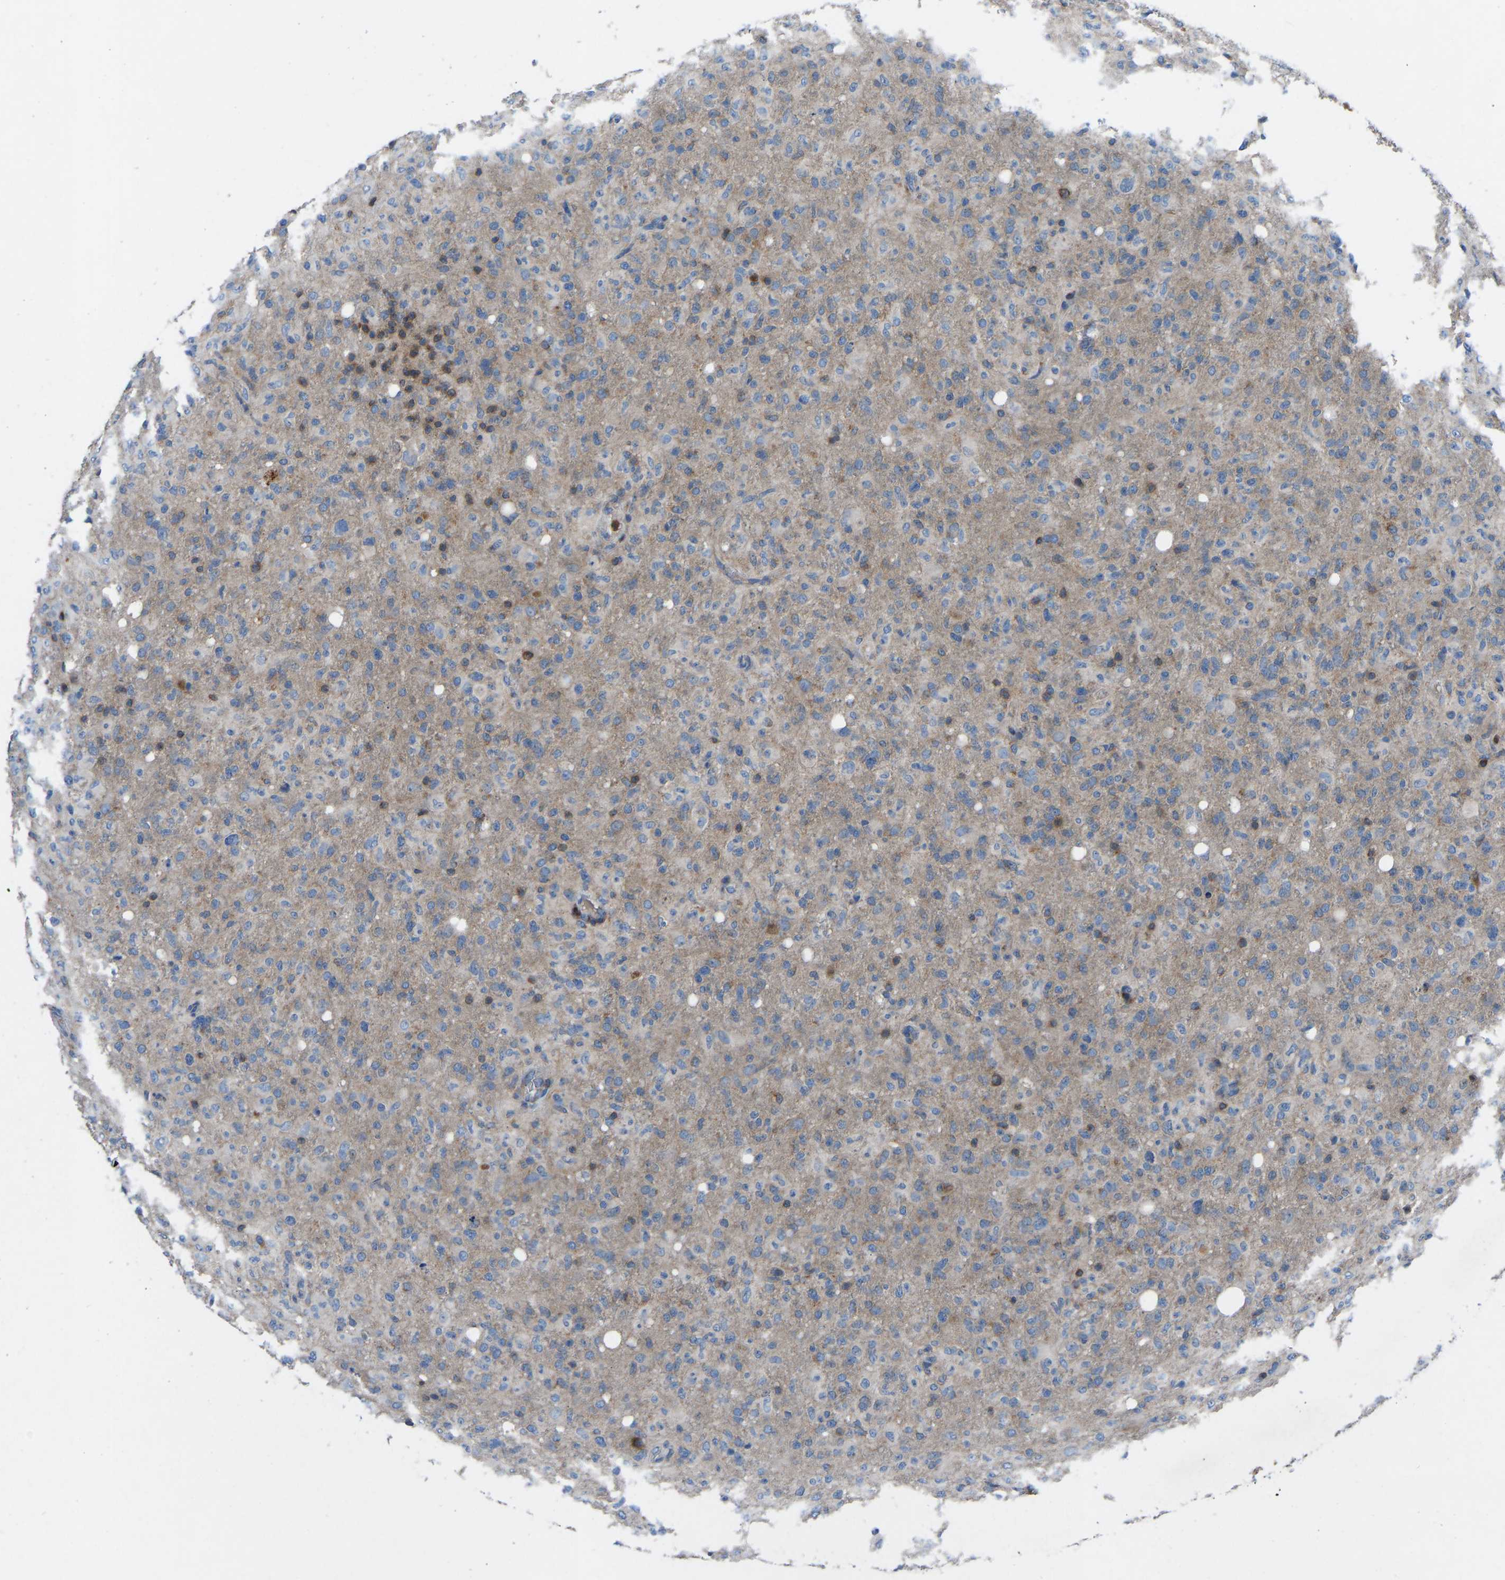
{"staining": {"intensity": "moderate", "quantity": "<25%", "location": "cytoplasmic/membranous"}, "tissue": "glioma", "cell_type": "Tumor cells", "image_type": "cancer", "snomed": [{"axis": "morphology", "description": "Glioma, malignant, High grade"}, {"axis": "topography", "description": "Brain"}], "caption": "Immunohistochemistry (IHC) (DAB (3,3'-diaminobenzidine)) staining of malignant glioma (high-grade) exhibits moderate cytoplasmic/membranous protein staining in about <25% of tumor cells. The staining was performed using DAB to visualize the protein expression in brown, while the nuclei were stained in blue with hematoxylin (Magnification: 20x).", "gene": "GRK6", "patient": {"sex": "female", "age": 57}}